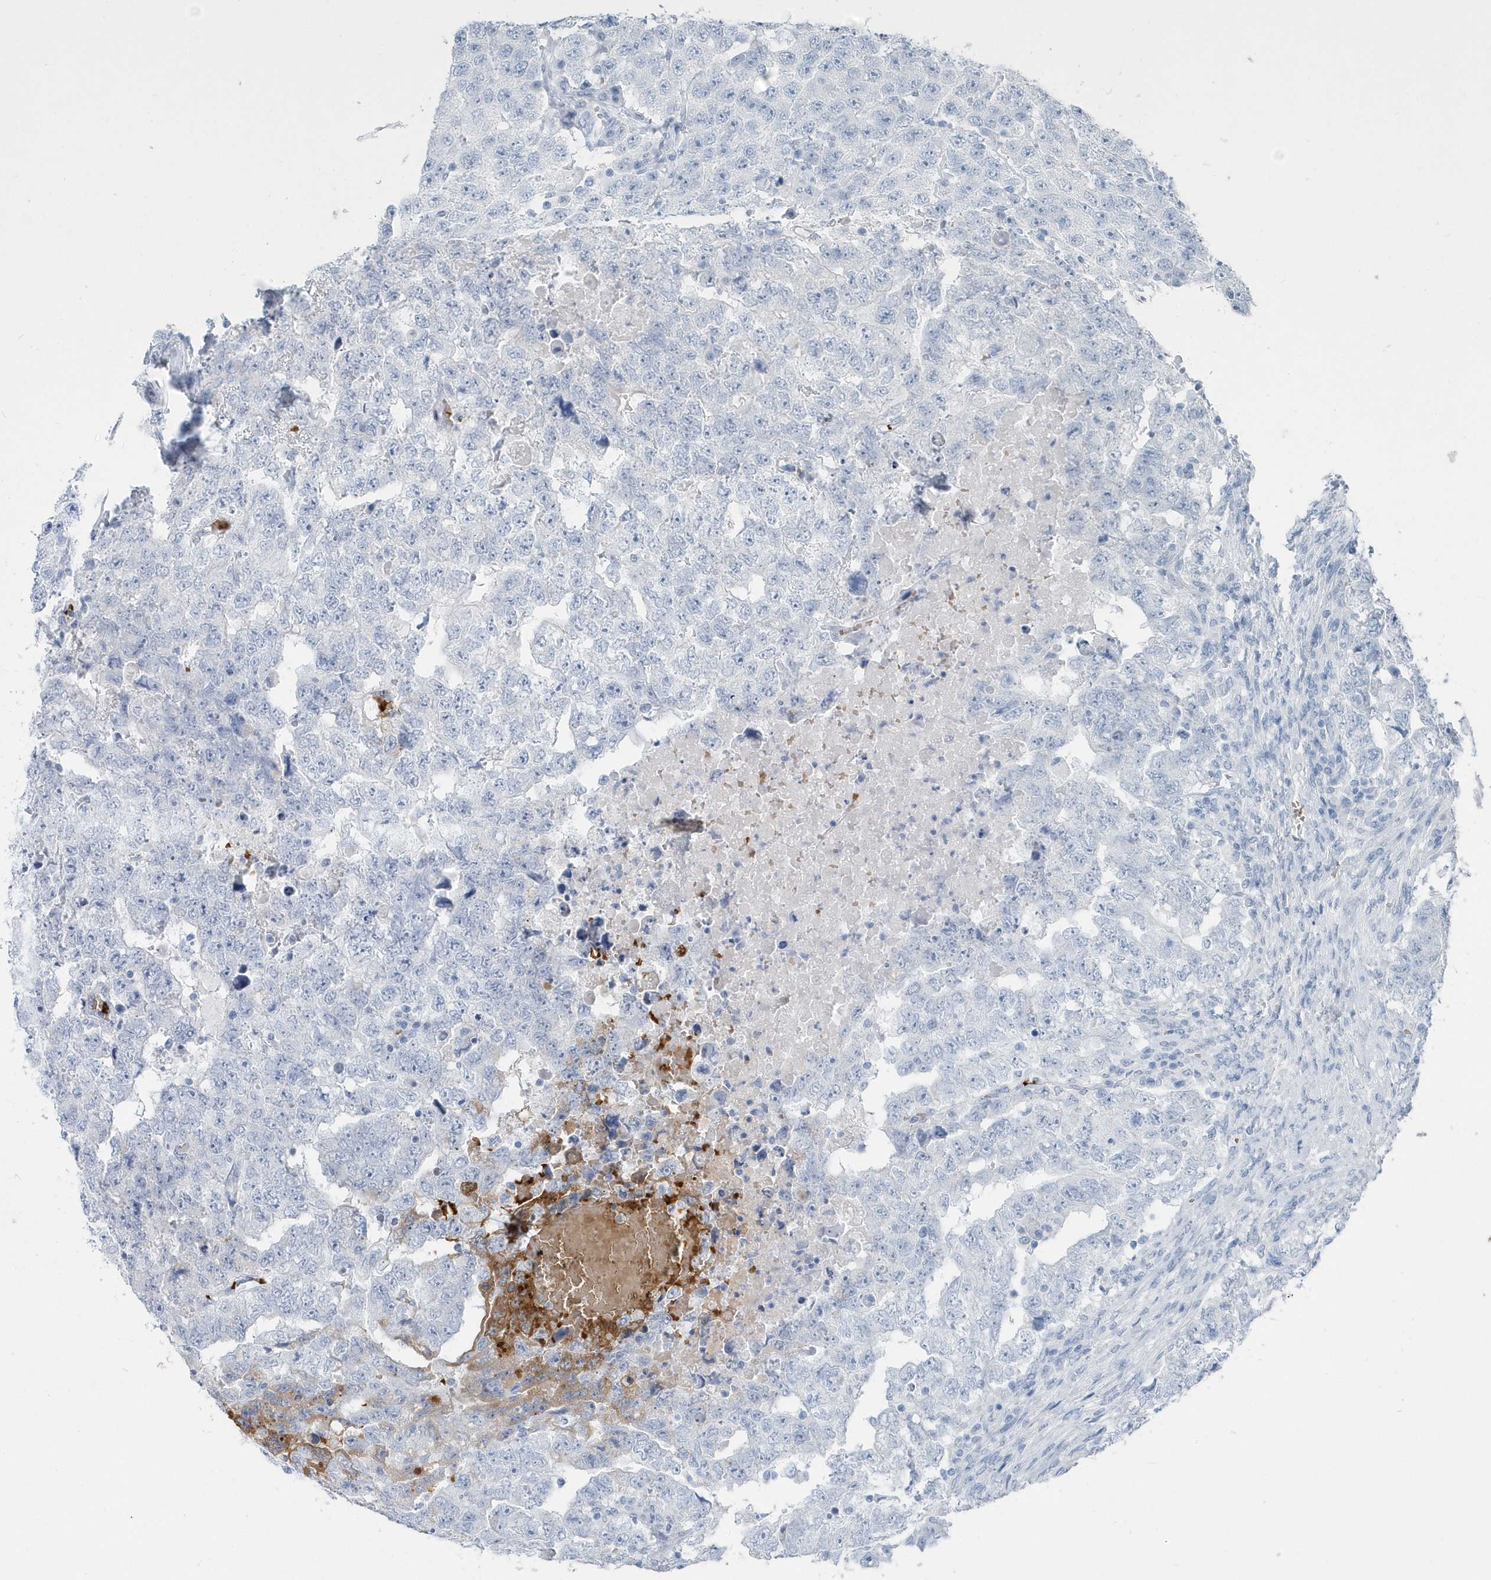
{"staining": {"intensity": "negative", "quantity": "none", "location": "none"}, "tissue": "testis cancer", "cell_type": "Tumor cells", "image_type": "cancer", "snomed": [{"axis": "morphology", "description": "Carcinoma, Embryonal, NOS"}, {"axis": "topography", "description": "Testis"}], "caption": "Protein analysis of testis cancer shows no significant staining in tumor cells.", "gene": "HBA2", "patient": {"sex": "male", "age": 45}}